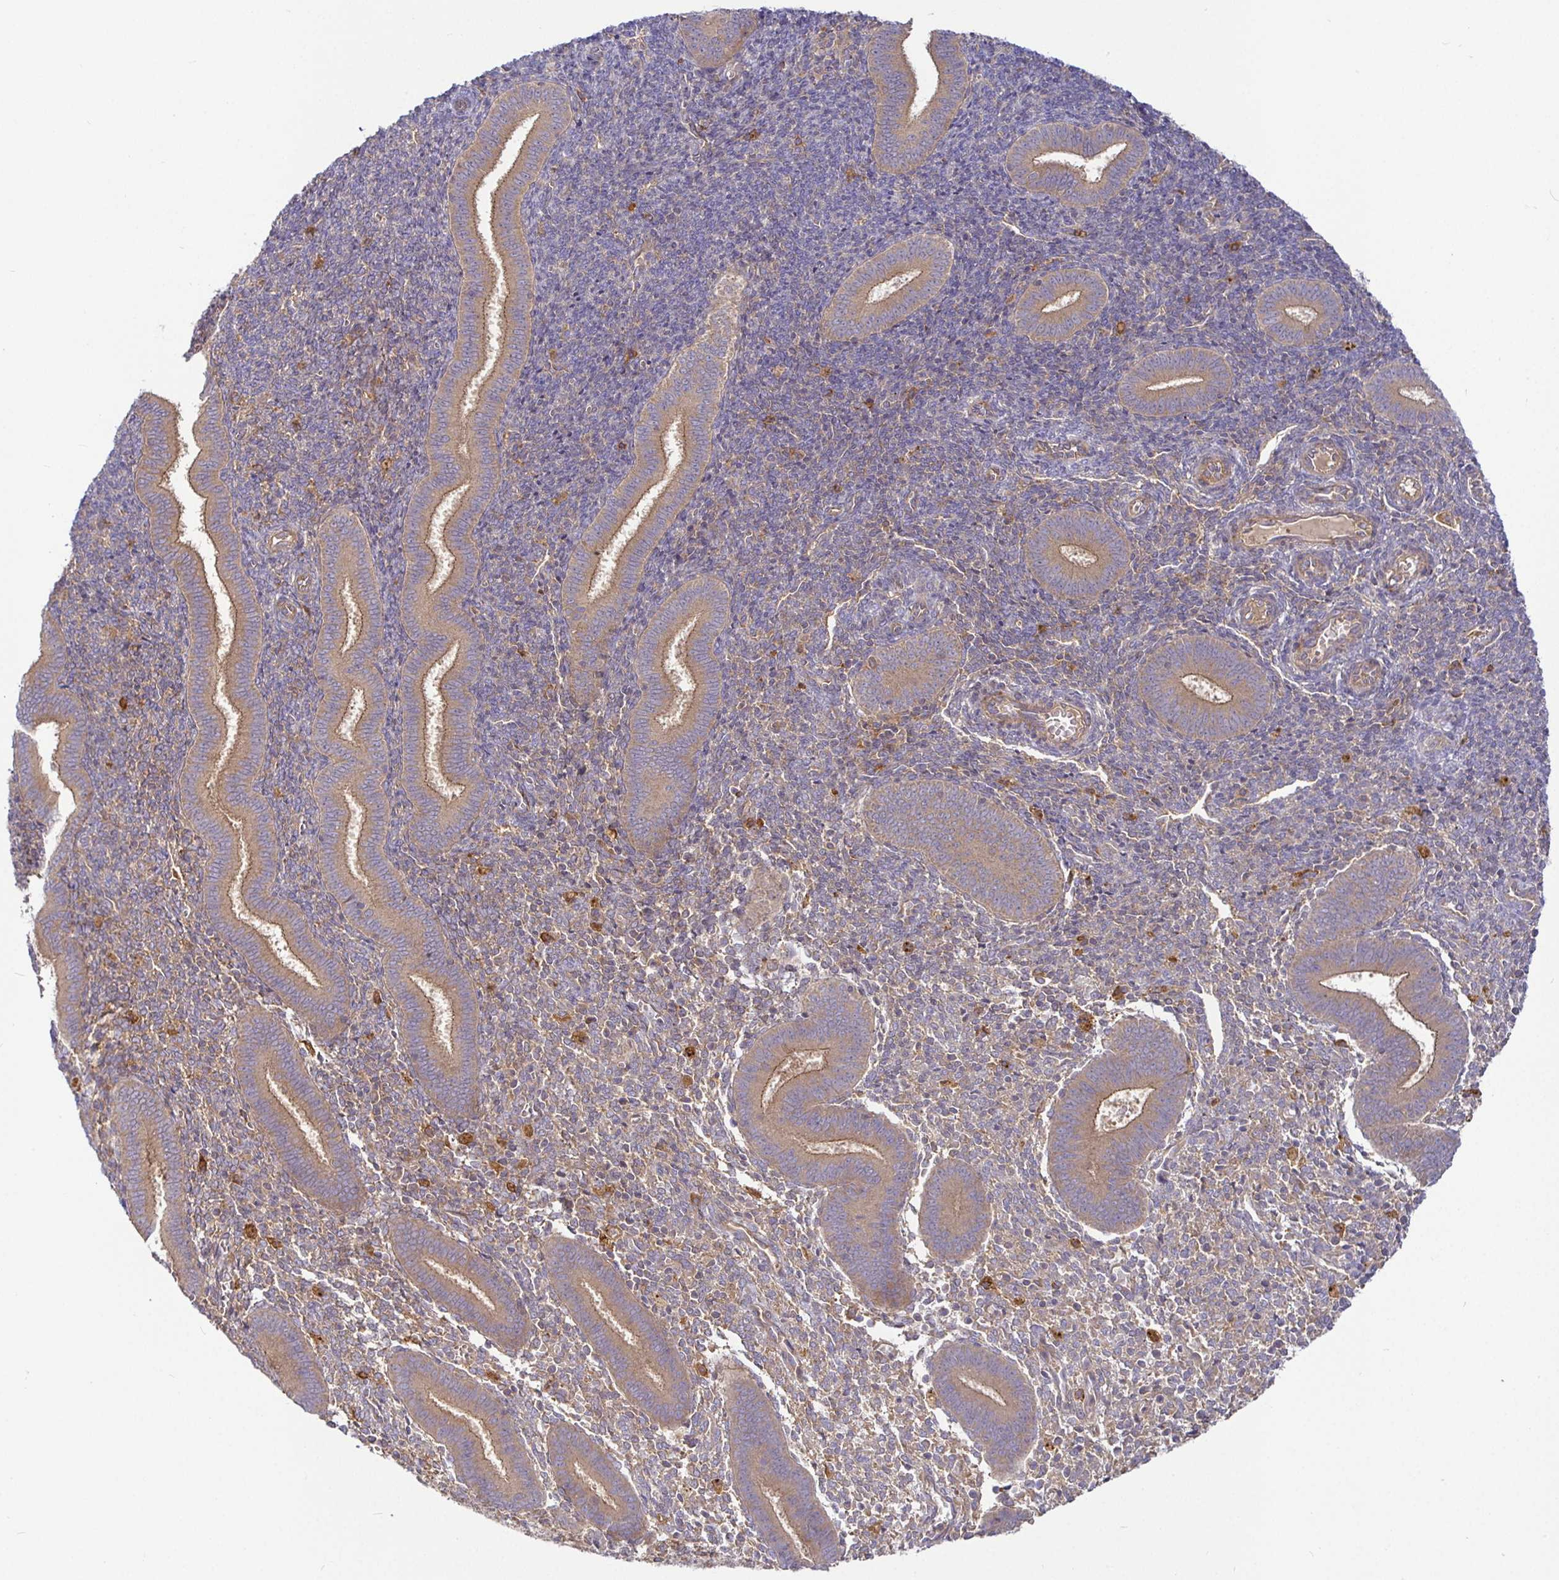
{"staining": {"intensity": "moderate", "quantity": "25%-75%", "location": "cytoplasmic/membranous"}, "tissue": "endometrium", "cell_type": "Cells in endometrial stroma", "image_type": "normal", "snomed": [{"axis": "morphology", "description": "Normal tissue, NOS"}, {"axis": "topography", "description": "Endometrium"}], "caption": "Brown immunohistochemical staining in benign endometrium demonstrates moderate cytoplasmic/membranous staining in approximately 25%-75% of cells in endometrial stroma. (IHC, brightfield microscopy, high magnification).", "gene": "SNX8", "patient": {"sex": "female", "age": 25}}